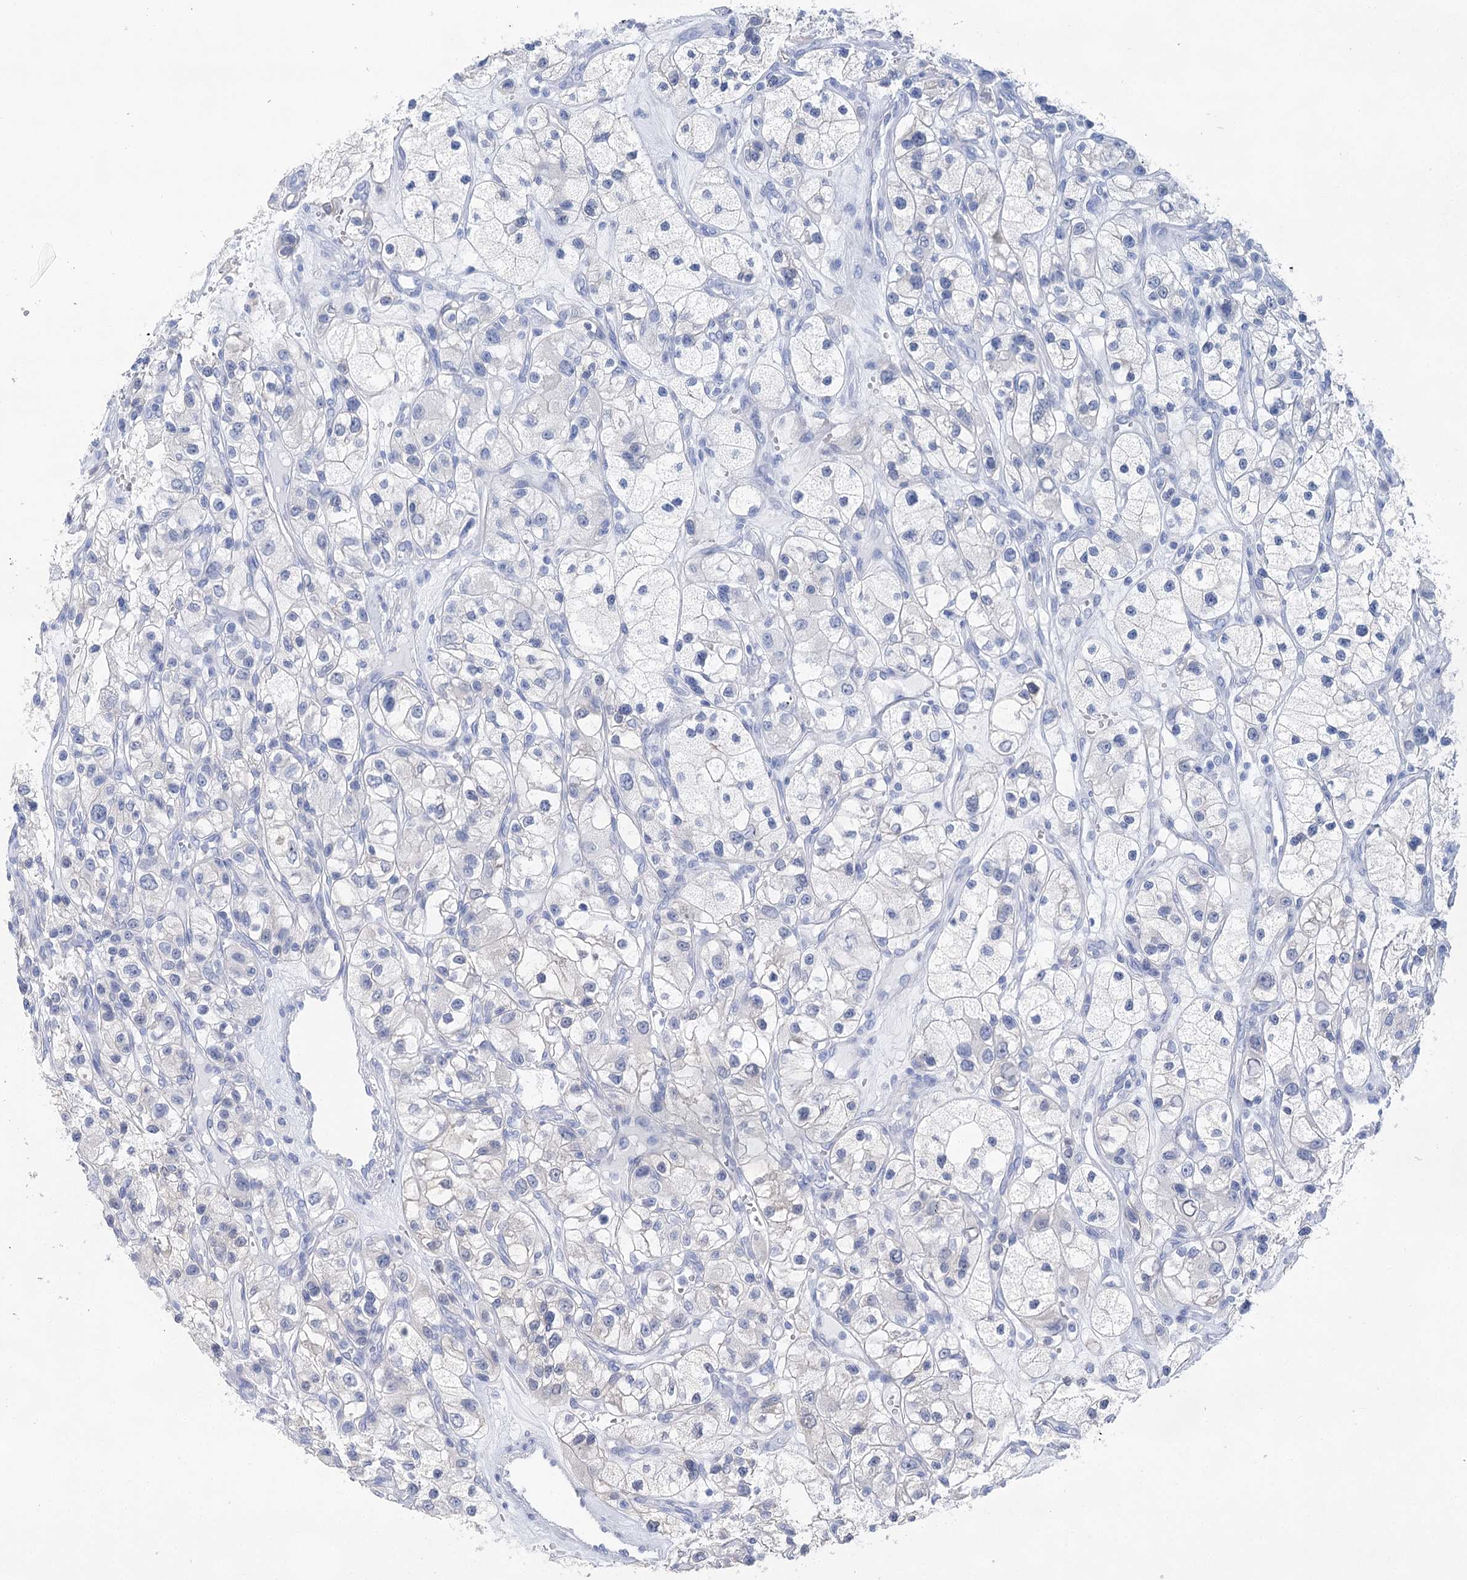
{"staining": {"intensity": "negative", "quantity": "none", "location": "none"}, "tissue": "renal cancer", "cell_type": "Tumor cells", "image_type": "cancer", "snomed": [{"axis": "morphology", "description": "Adenocarcinoma, NOS"}, {"axis": "topography", "description": "Kidney"}], "caption": "Tumor cells show no significant protein positivity in adenocarcinoma (renal). (Brightfield microscopy of DAB (3,3'-diaminobenzidine) immunohistochemistry at high magnification).", "gene": "LALBA", "patient": {"sex": "female", "age": 57}}